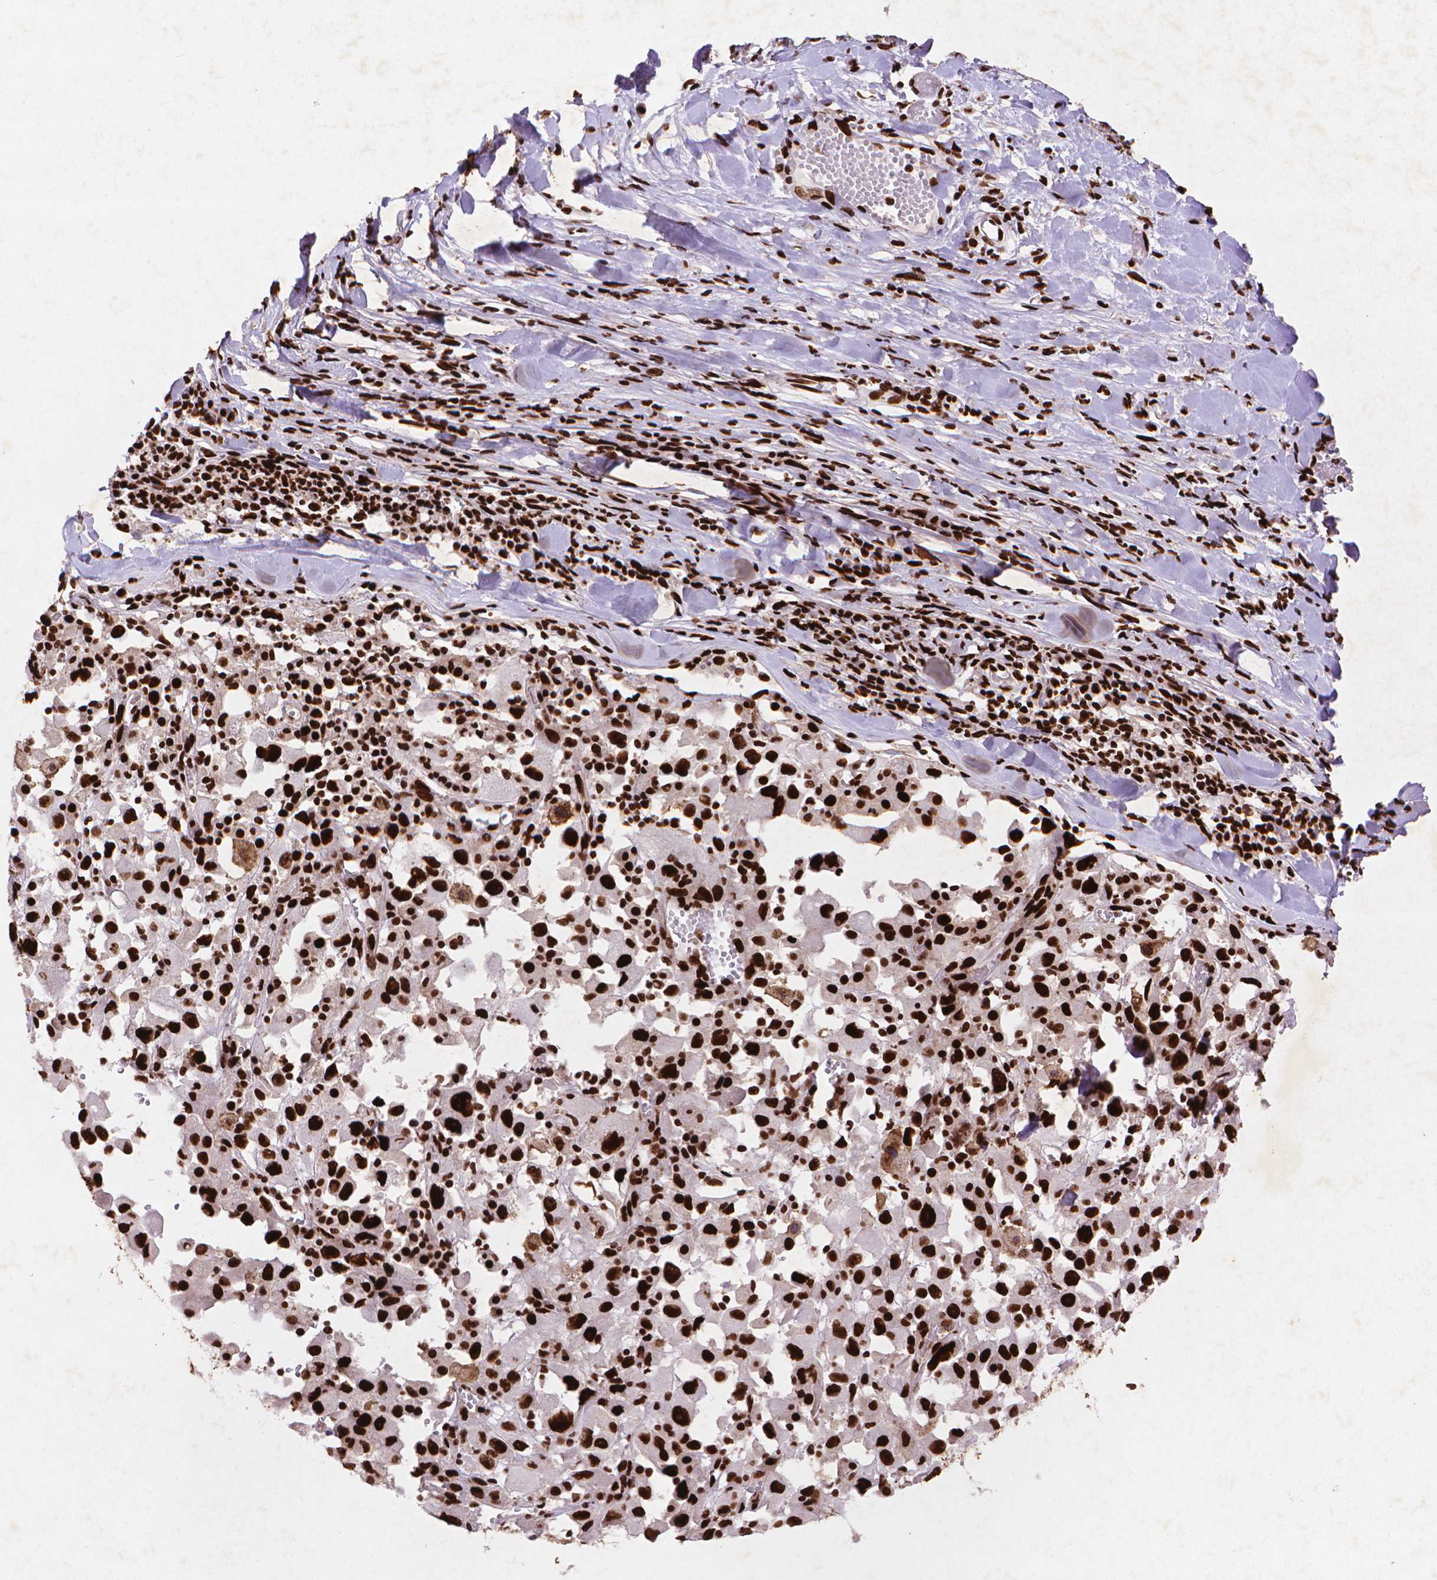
{"staining": {"intensity": "strong", "quantity": ">75%", "location": "nuclear"}, "tissue": "melanoma", "cell_type": "Tumor cells", "image_type": "cancer", "snomed": [{"axis": "morphology", "description": "Malignant melanoma, Metastatic site"}, {"axis": "topography", "description": "Lymph node"}], "caption": "A histopathology image of melanoma stained for a protein reveals strong nuclear brown staining in tumor cells. The protein is stained brown, and the nuclei are stained in blue (DAB IHC with brightfield microscopy, high magnification).", "gene": "CITED2", "patient": {"sex": "male", "age": 50}}